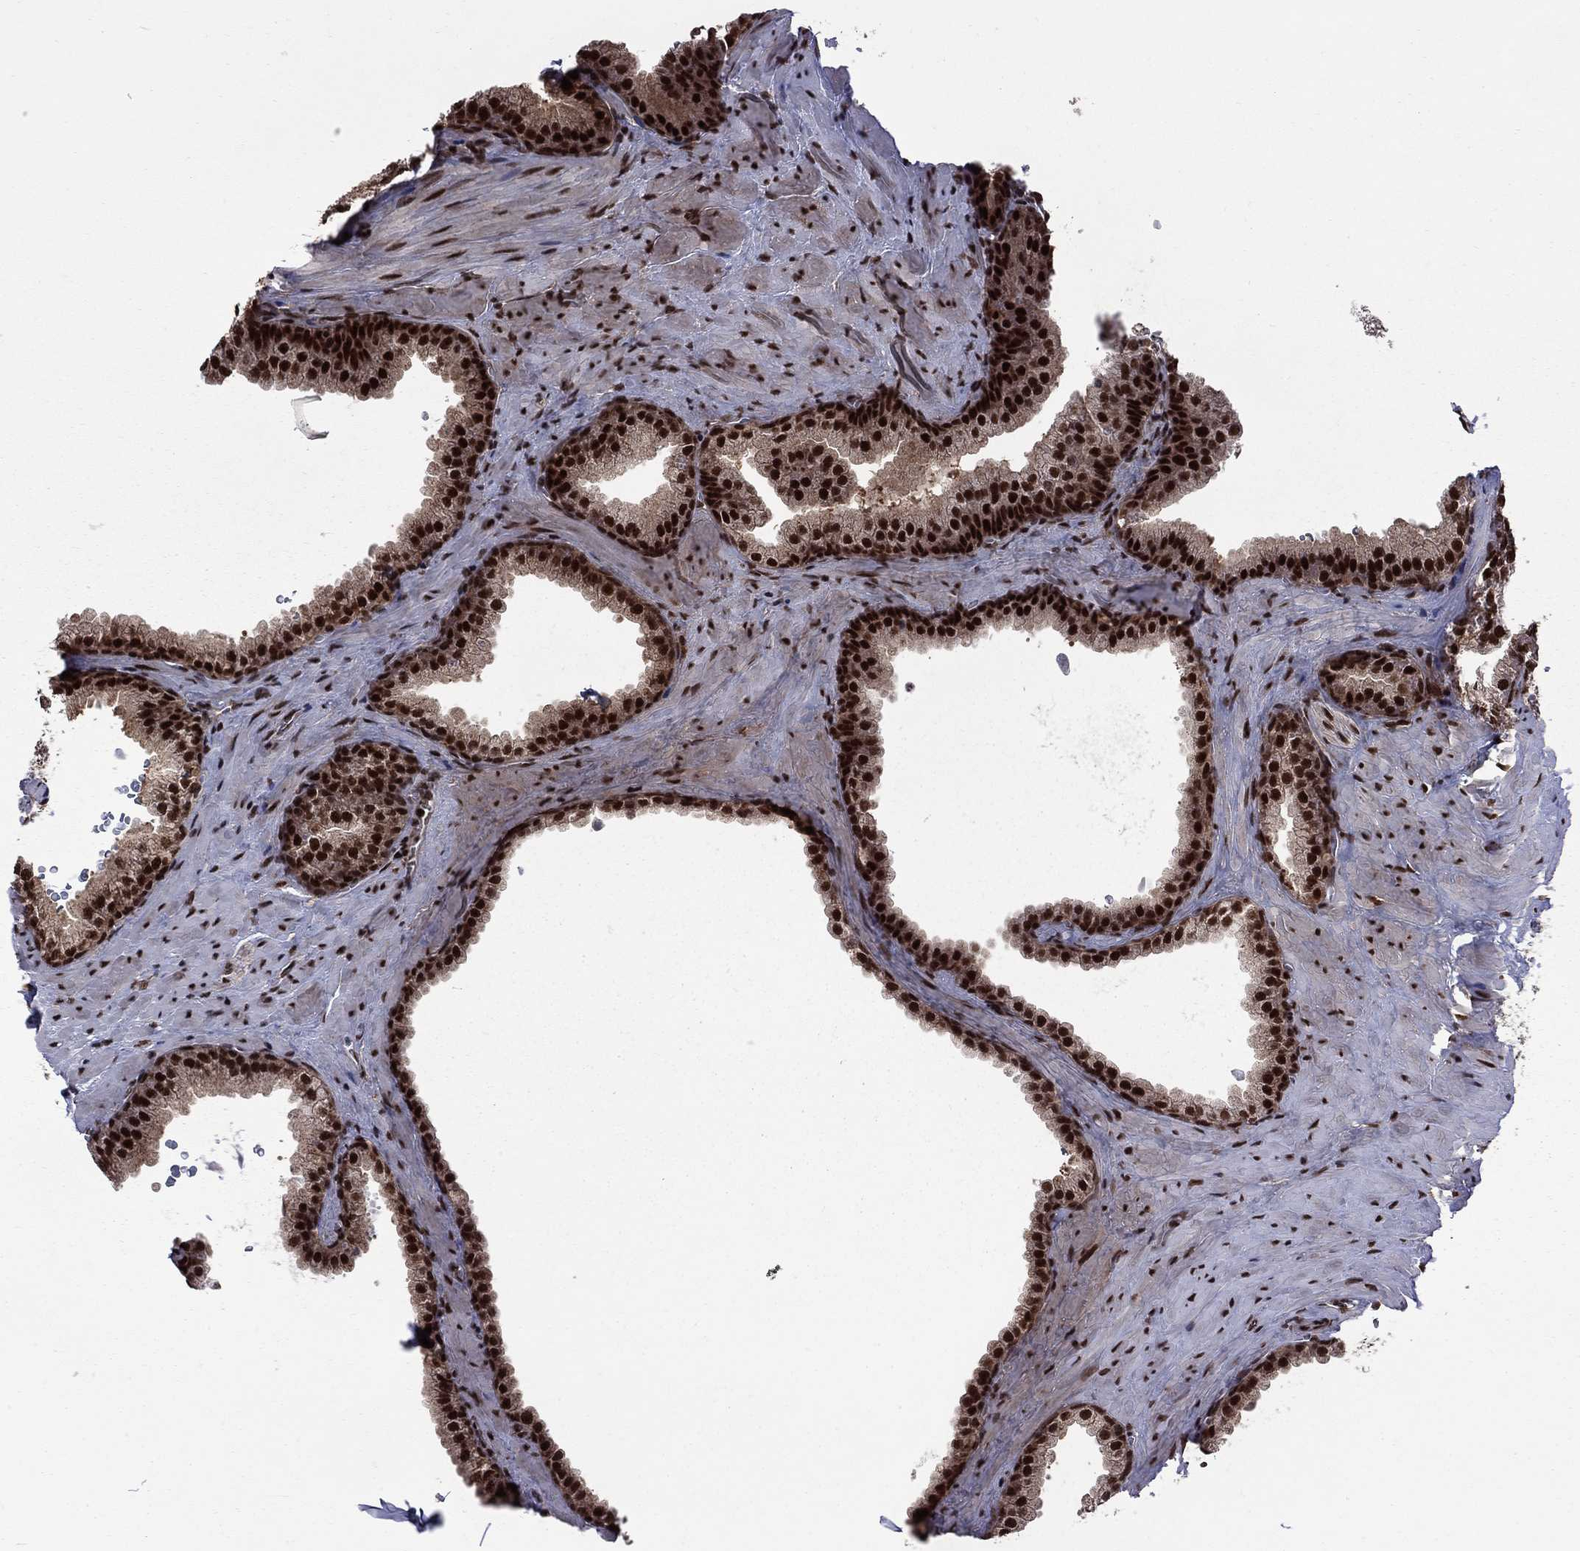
{"staining": {"intensity": "strong", "quantity": ">75%", "location": "nuclear"}, "tissue": "prostate", "cell_type": "Glandular cells", "image_type": "normal", "snomed": [{"axis": "morphology", "description": "Normal tissue, NOS"}, {"axis": "topography", "description": "Prostate"}], "caption": "DAB (3,3'-diaminobenzidine) immunohistochemical staining of normal prostate exhibits strong nuclear protein positivity in about >75% of glandular cells. (DAB = brown stain, brightfield microscopy at high magnification).", "gene": "MED25", "patient": {"sex": "male", "age": 79}}